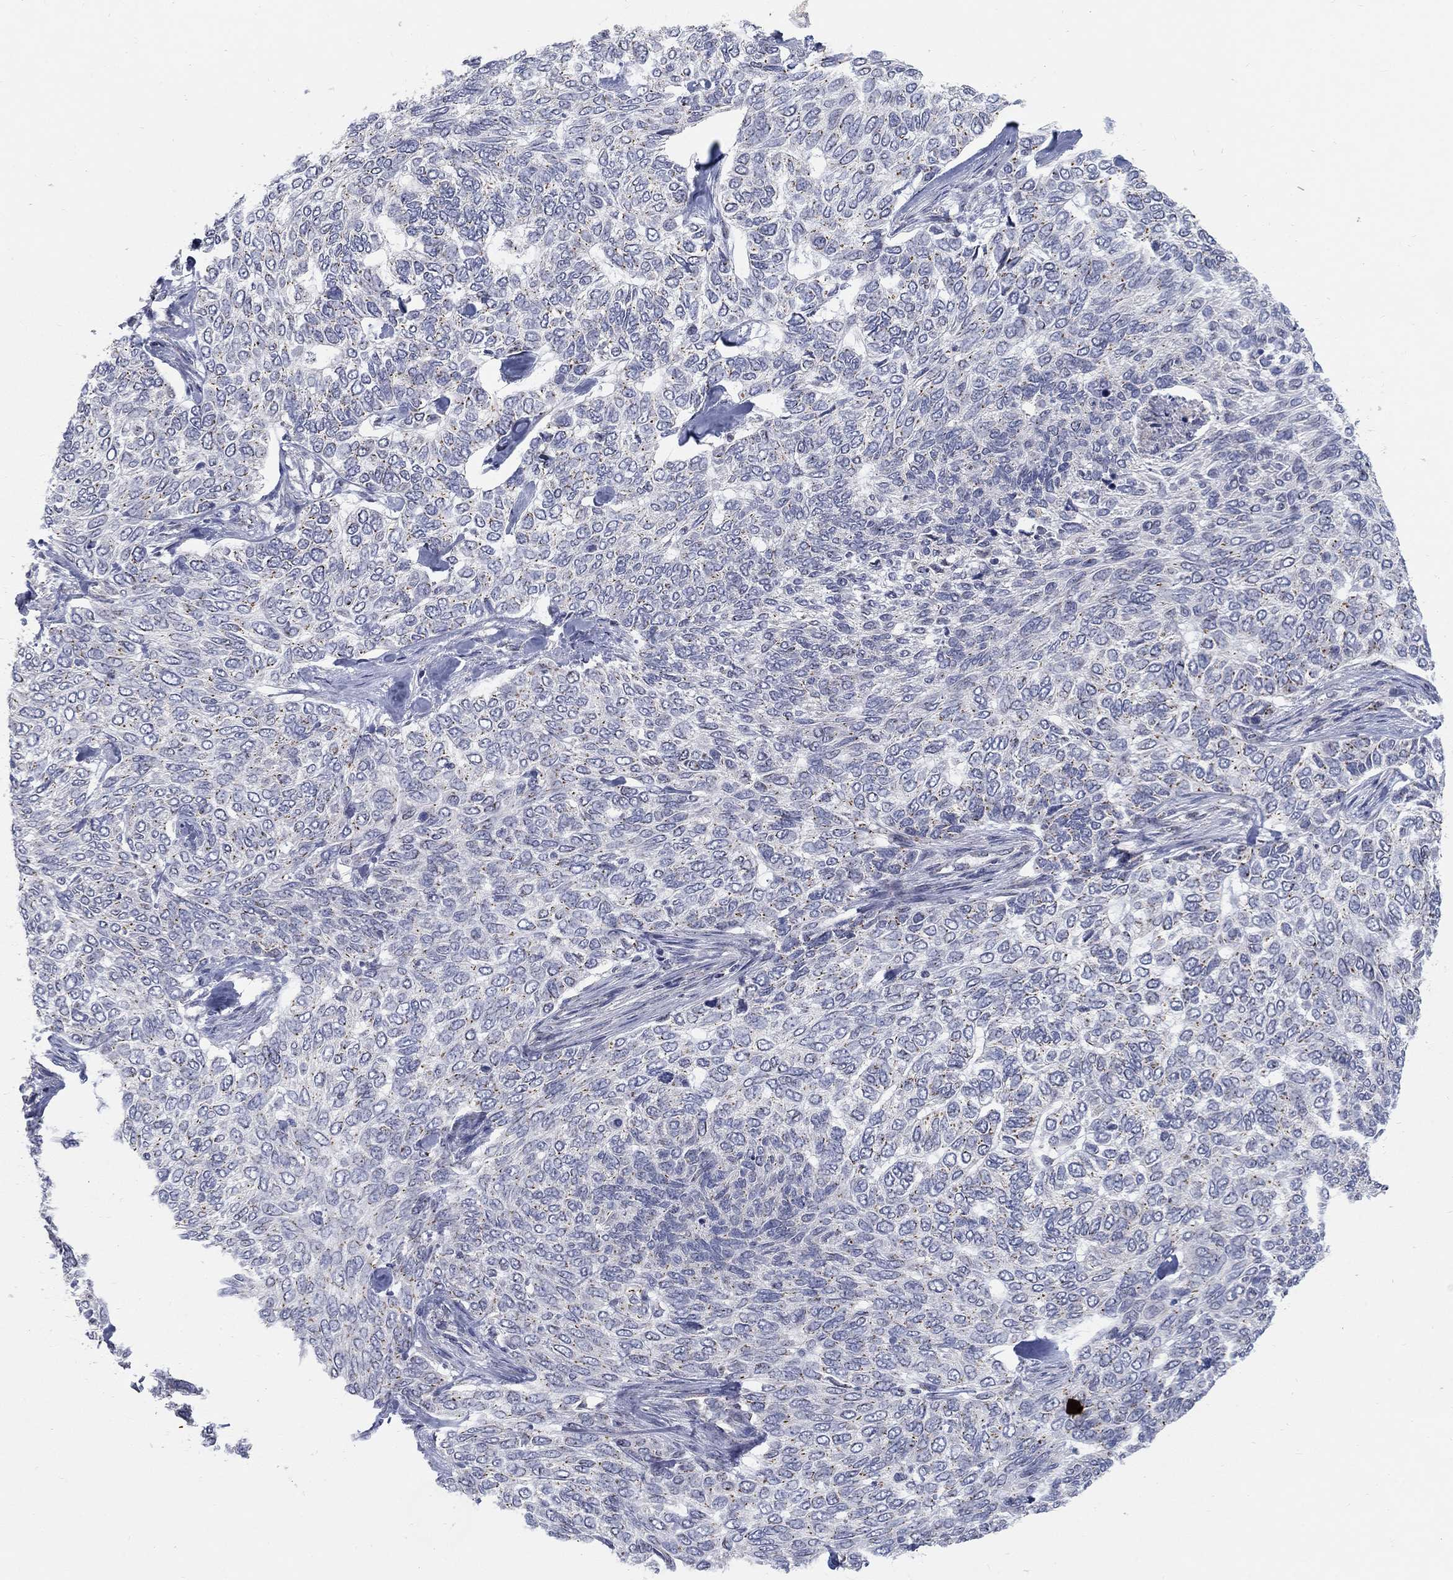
{"staining": {"intensity": "negative", "quantity": "none", "location": "none"}, "tissue": "skin cancer", "cell_type": "Tumor cells", "image_type": "cancer", "snomed": [{"axis": "morphology", "description": "Basal cell carcinoma"}, {"axis": "topography", "description": "Skin"}], "caption": "Immunohistochemistry histopathology image of neoplastic tissue: human skin cancer (basal cell carcinoma) stained with DAB exhibits no significant protein staining in tumor cells.", "gene": "PANK3", "patient": {"sex": "female", "age": 65}}